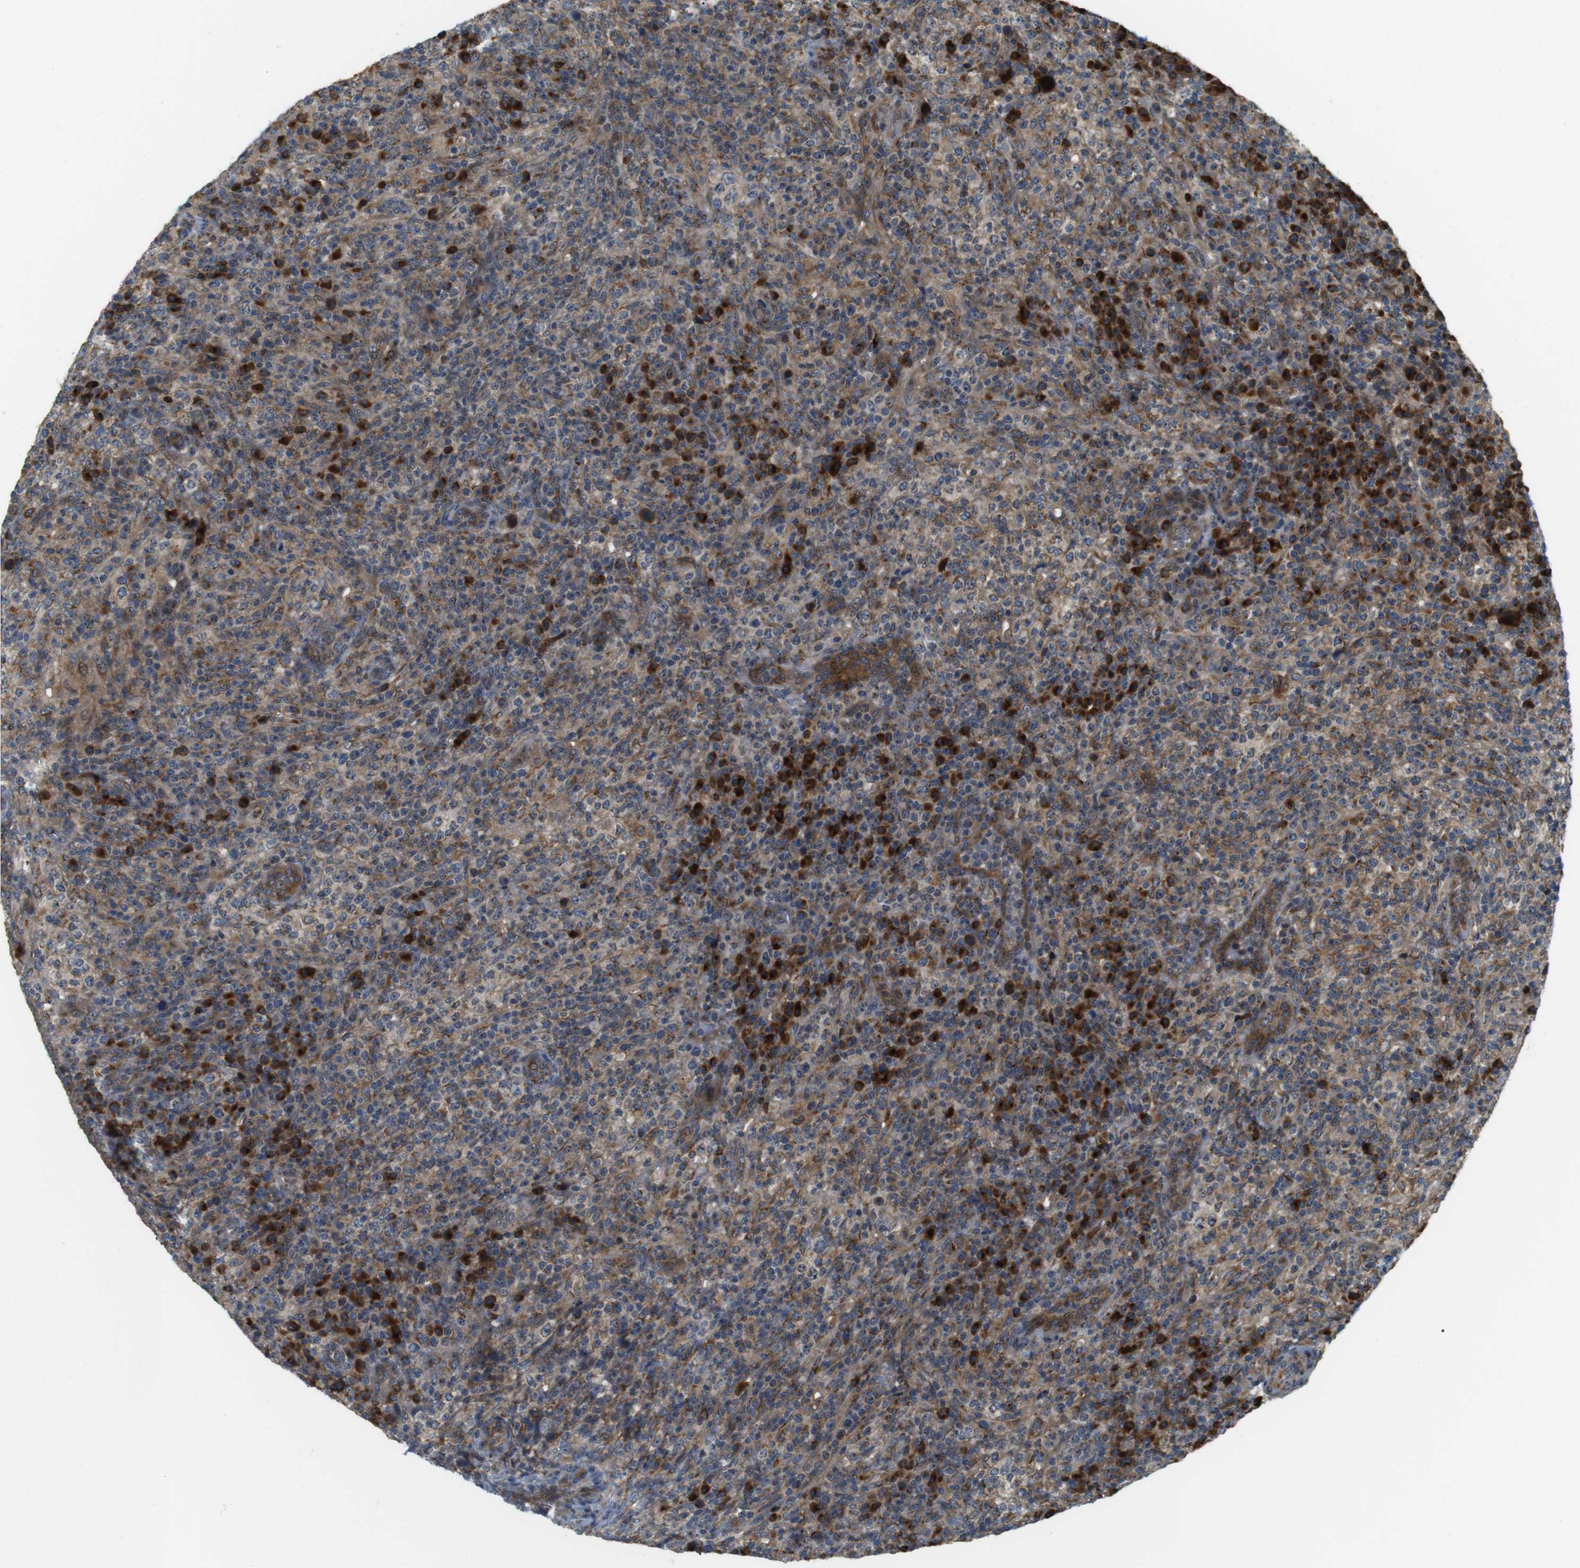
{"staining": {"intensity": "strong", "quantity": "25%-75%", "location": "cytoplasmic/membranous"}, "tissue": "lymphoma", "cell_type": "Tumor cells", "image_type": "cancer", "snomed": [{"axis": "morphology", "description": "Malignant lymphoma, non-Hodgkin's type, High grade"}, {"axis": "topography", "description": "Lymph node"}], "caption": "Immunohistochemical staining of malignant lymphoma, non-Hodgkin's type (high-grade) exhibits high levels of strong cytoplasmic/membranous positivity in approximately 25%-75% of tumor cells.", "gene": "TMEM143", "patient": {"sex": "female", "age": 76}}